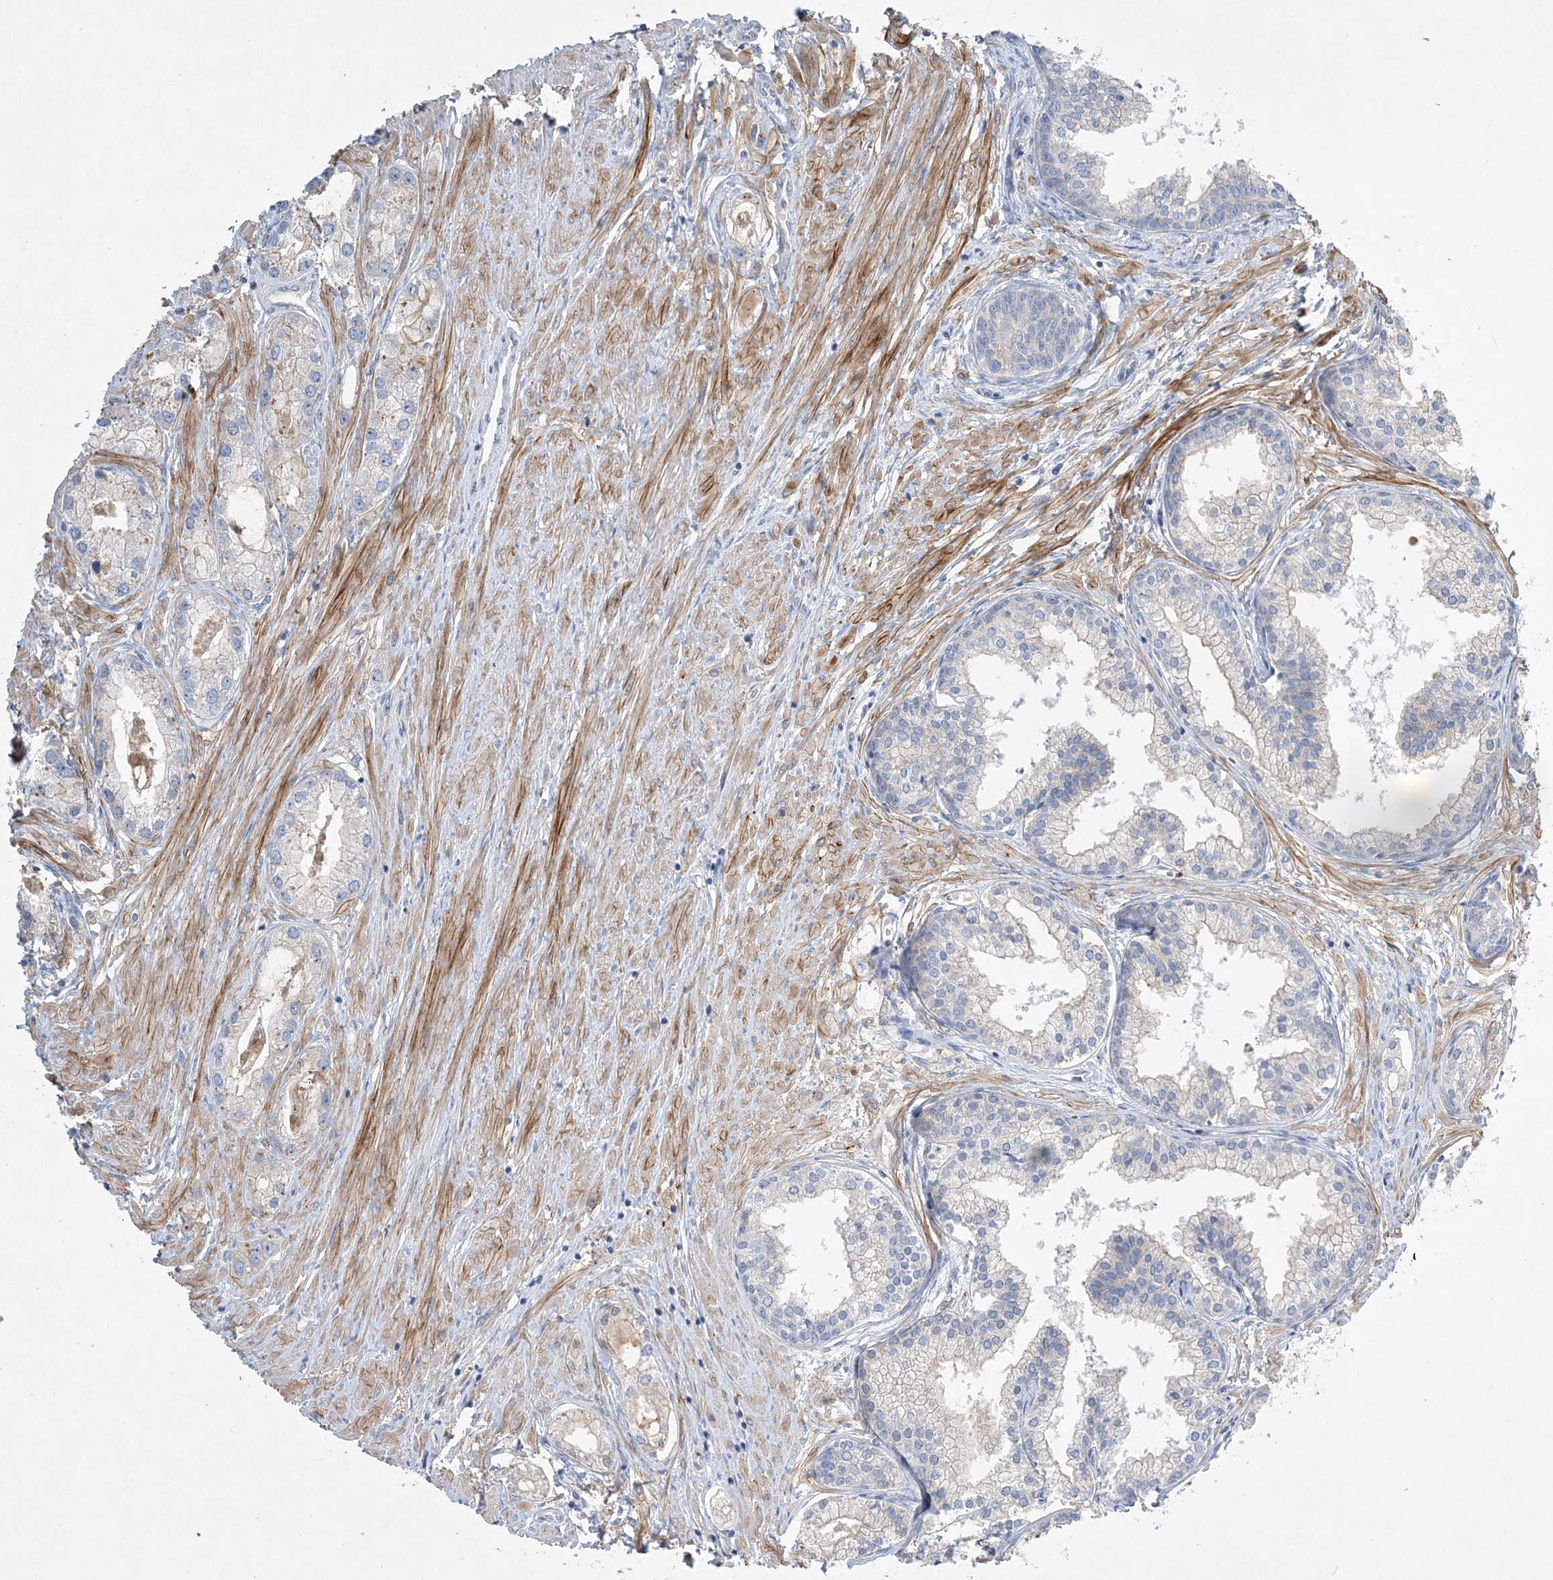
{"staining": {"intensity": "weak", "quantity": "<25%", "location": "cytoplasmic/membranous"}, "tissue": "prostate cancer", "cell_type": "Tumor cells", "image_type": "cancer", "snomed": [{"axis": "morphology", "description": "Adenocarcinoma, Low grade"}, {"axis": "topography", "description": "Prostate"}], "caption": "An image of human prostate cancer (adenocarcinoma (low-grade)) is negative for staining in tumor cells. (DAB immunohistochemistry (IHC) visualized using brightfield microscopy, high magnification).", "gene": "ADCK2", "patient": {"sex": "male", "age": 62}}